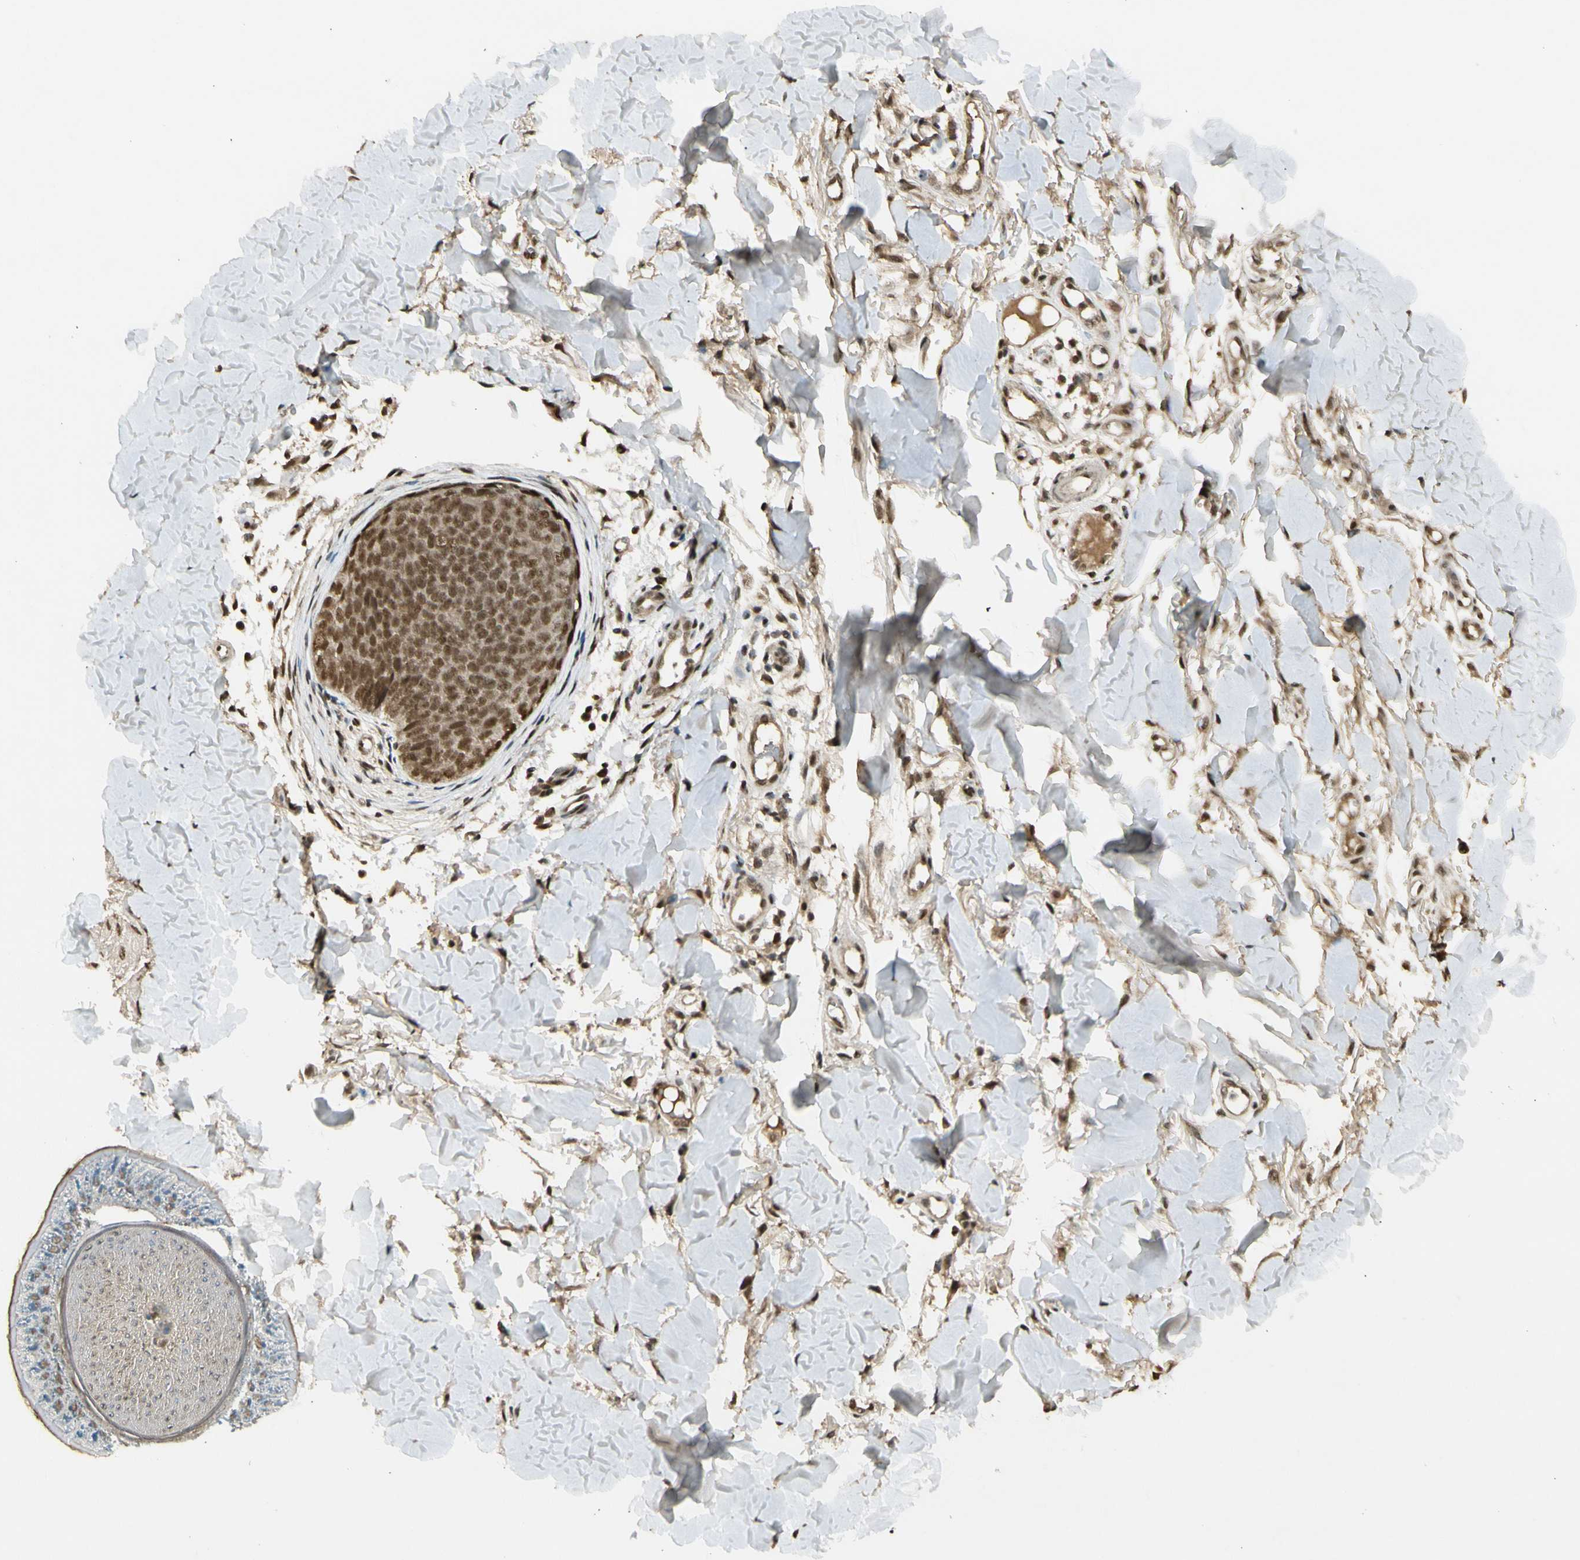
{"staining": {"intensity": "moderate", "quantity": ">75%", "location": "cytoplasmic/membranous,nuclear"}, "tissue": "skin cancer", "cell_type": "Tumor cells", "image_type": "cancer", "snomed": [{"axis": "morphology", "description": "Normal tissue, NOS"}, {"axis": "morphology", "description": "Basal cell carcinoma"}, {"axis": "topography", "description": "Skin"}], "caption": "High-magnification brightfield microscopy of skin cancer (basal cell carcinoma) stained with DAB (3,3'-diaminobenzidine) (brown) and counterstained with hematoxylin (blue). tumor cells exhibit moderate cytoplasmic/membranous and nuclear staining is seen in about>75% of cells.", "gene": "ZNF135", "patient": {"sex": "male", "age": 52}}